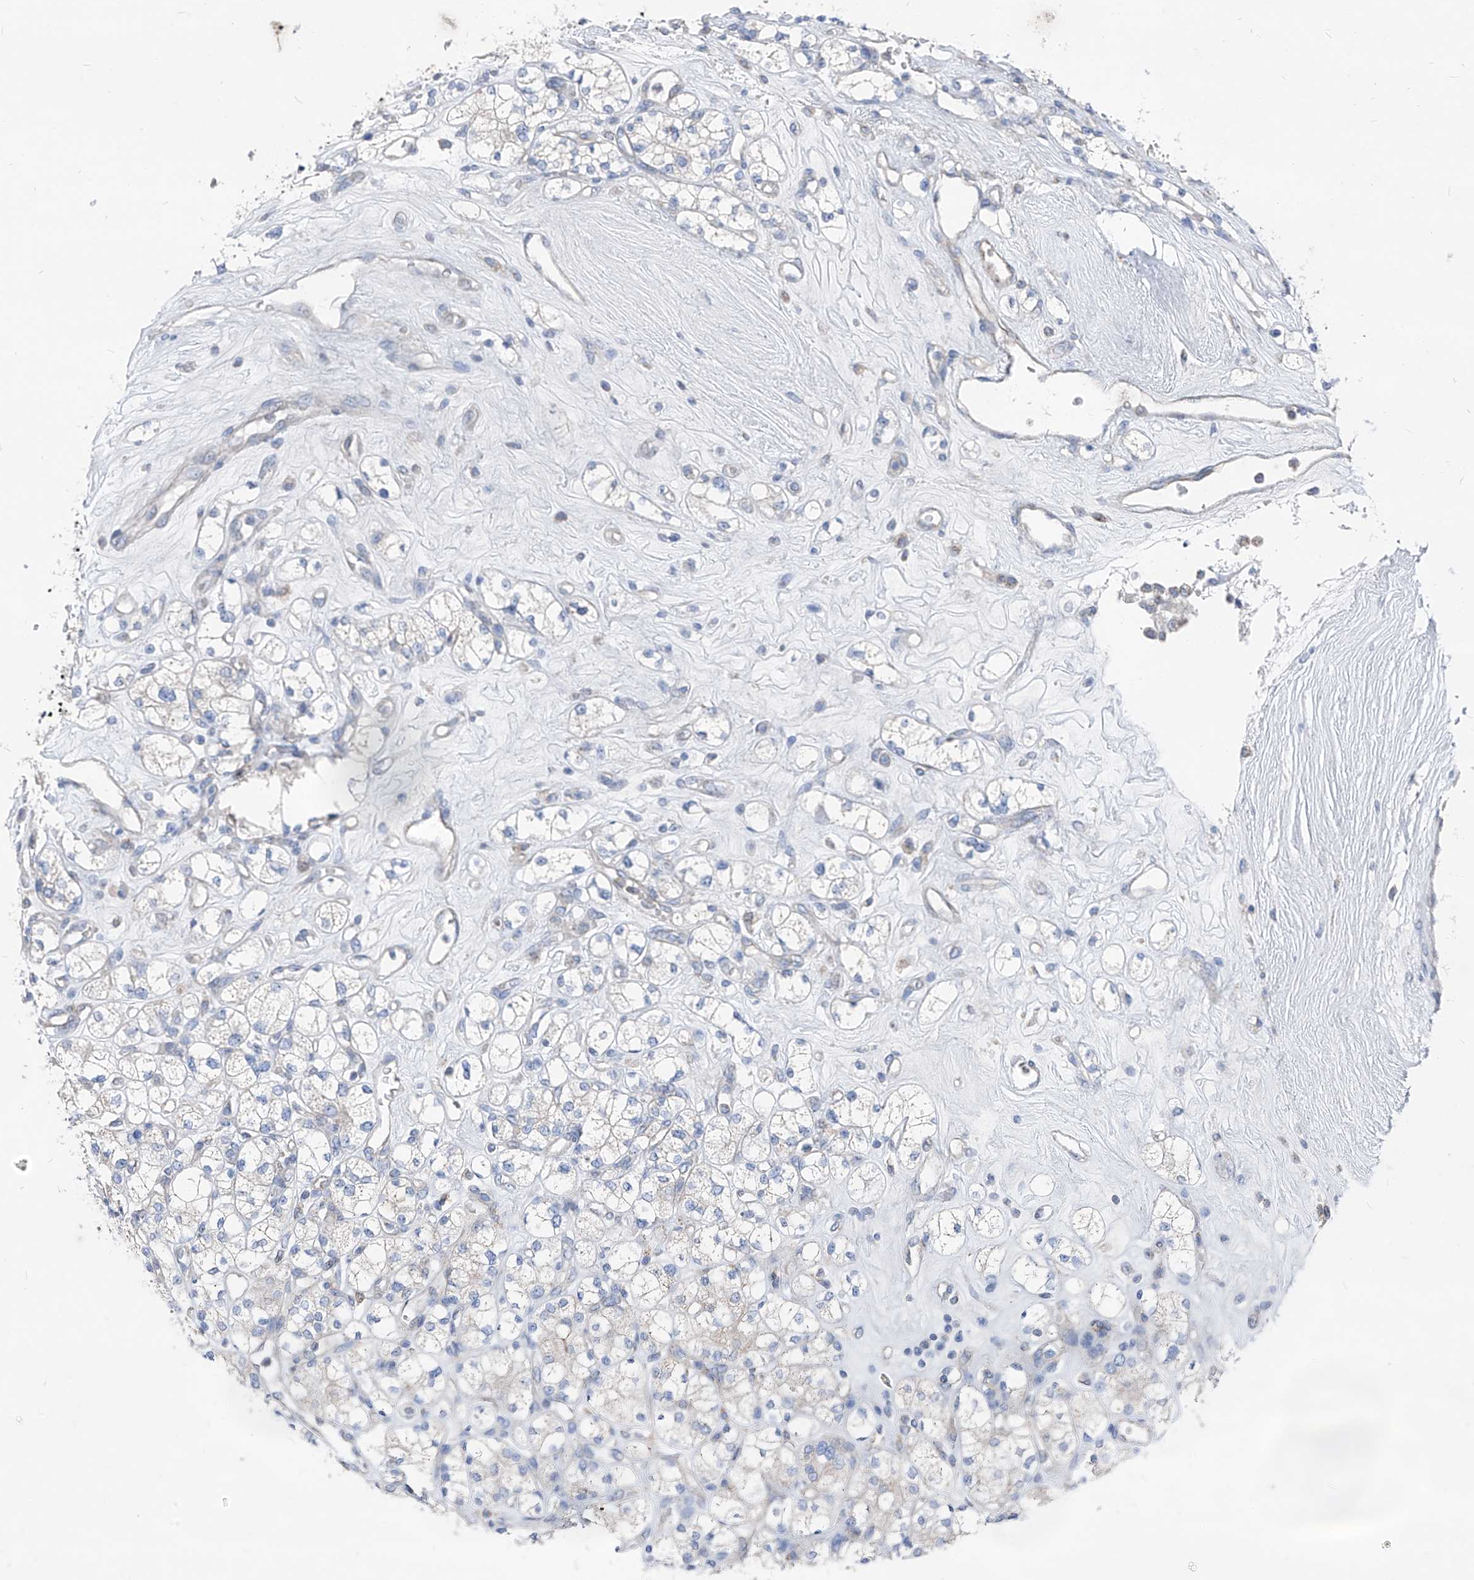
{"staining": {"intensity": "negative", "quantity": "none", "location": "none"}, "tissue": "renal cancer", "cell_type": "Tumor cells", "image_type": "cancer", "snomed": [{"axis": "morphology", "description": "Adenocarcinoma, NOS"}, {"axis": "topography", "description": "Kidney"}], "caption": "A high-resolution histopathology image shows IHC staining of adenocarcinoma (renal), which exhibits no significant expression in tumor cells. (Brightfield microscopy of DAB (3,3'-diaminobenzidine) immunohistochemistry at high magnification).", "gene": "AGPS", "patient": {"sex": "male", "age": 77}}